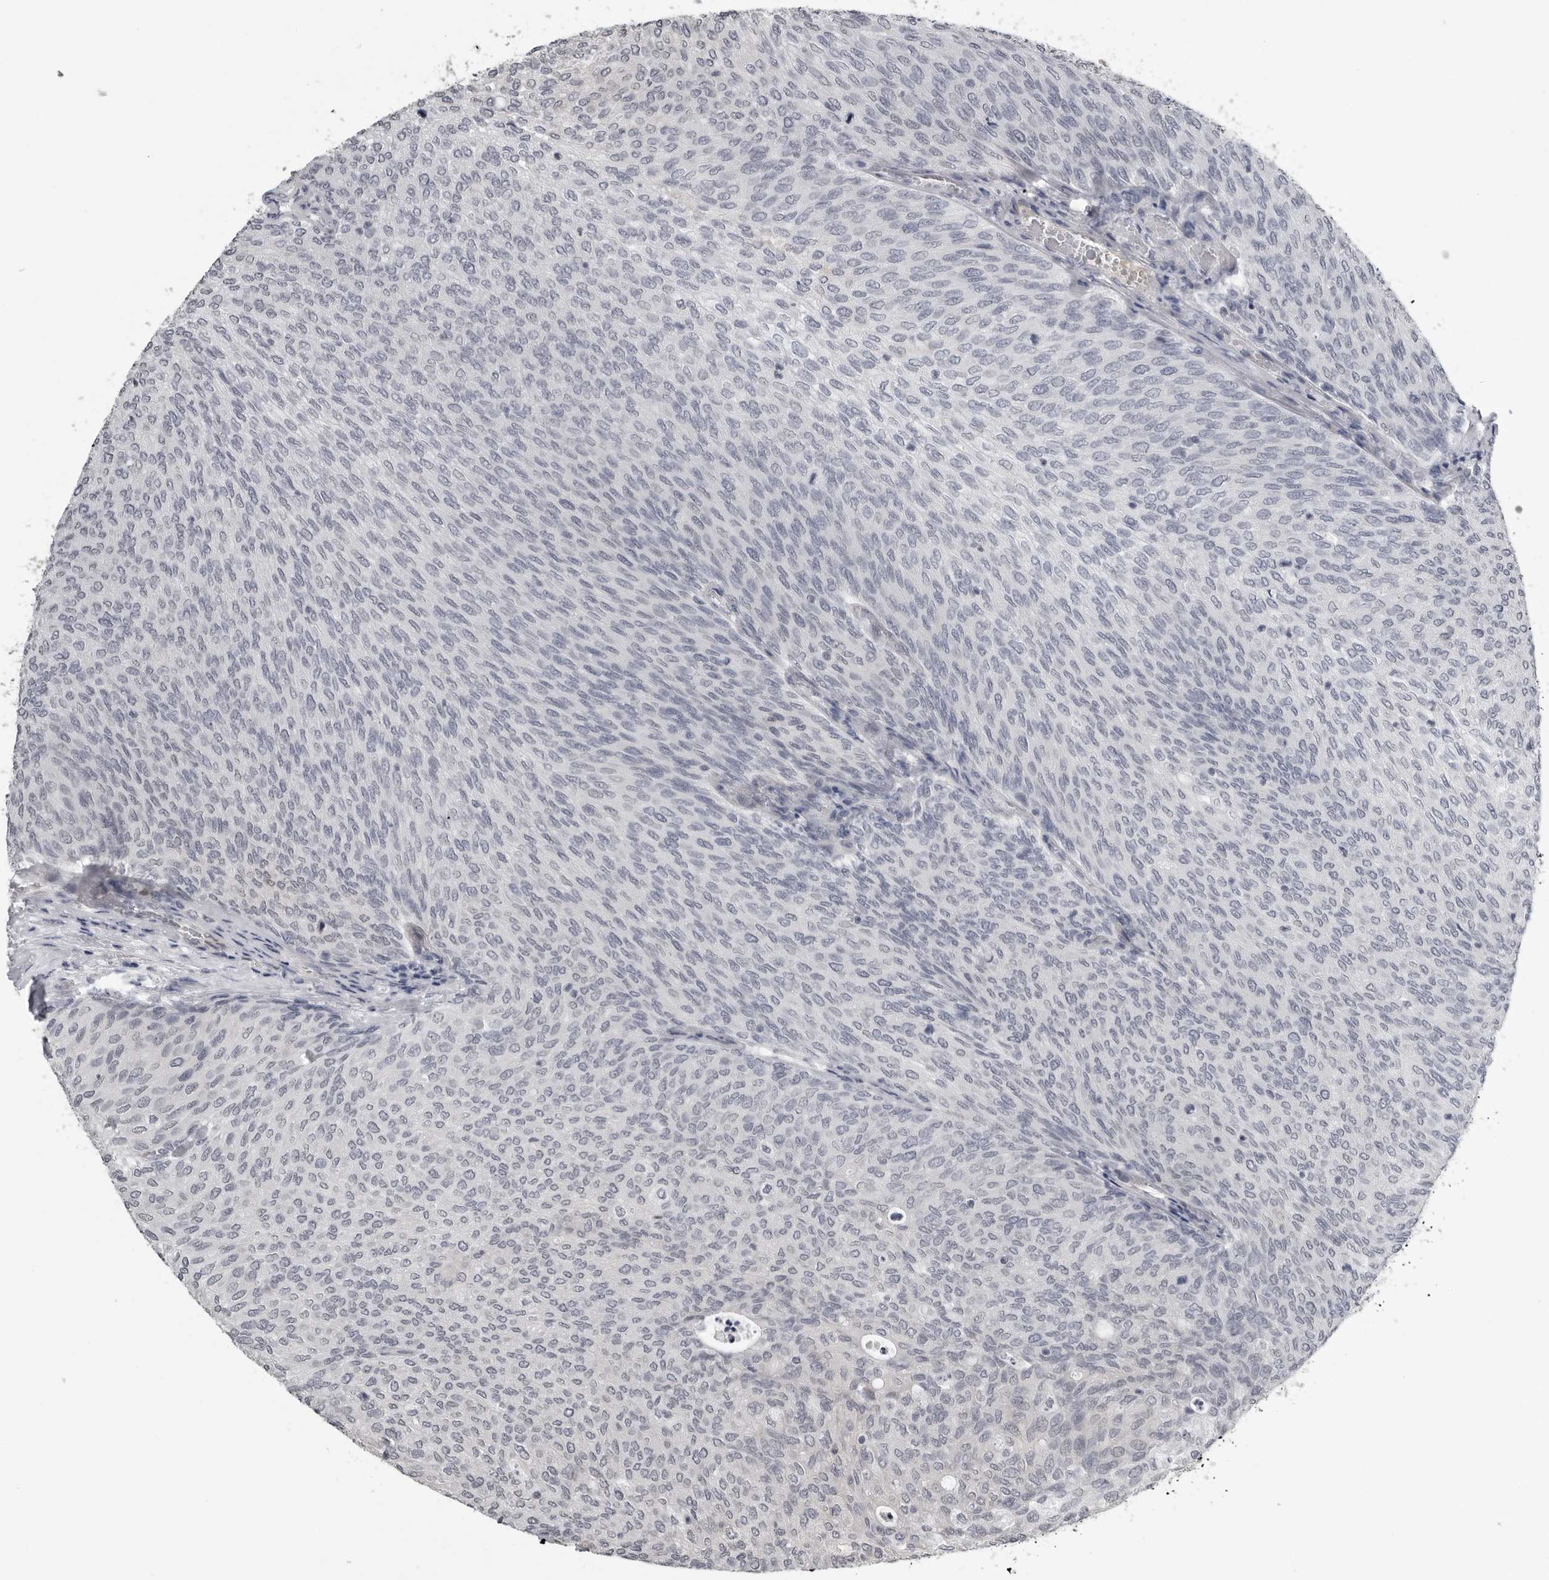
{"staining": {"intensity": "negative", "quantity": "none", "location": "none"}, "tissue": "urothelial cancer", "cell_type": "Tumor cells", "image_type": "cancer", "snomed": [{"axis": "morphology", "description": "Urothelial carcinoma, Low grade"}, {"axis": "topography", "description": "Urinary bladder"}], "caption": "Immunohistochemistry (IHC) histopathology image of human urothelial cancer stained for a protein (brown), which exhibits no staining in tumor cells. The staining was performed using DAB (3,3'-diaminobenzidine) to visualize the protein expression in brown, while the nuclei were stained in blue with hematoxylin (Magnification: 20x).", "gene": "PRRX2", "patient": {"sex": "female", "age": 79}}